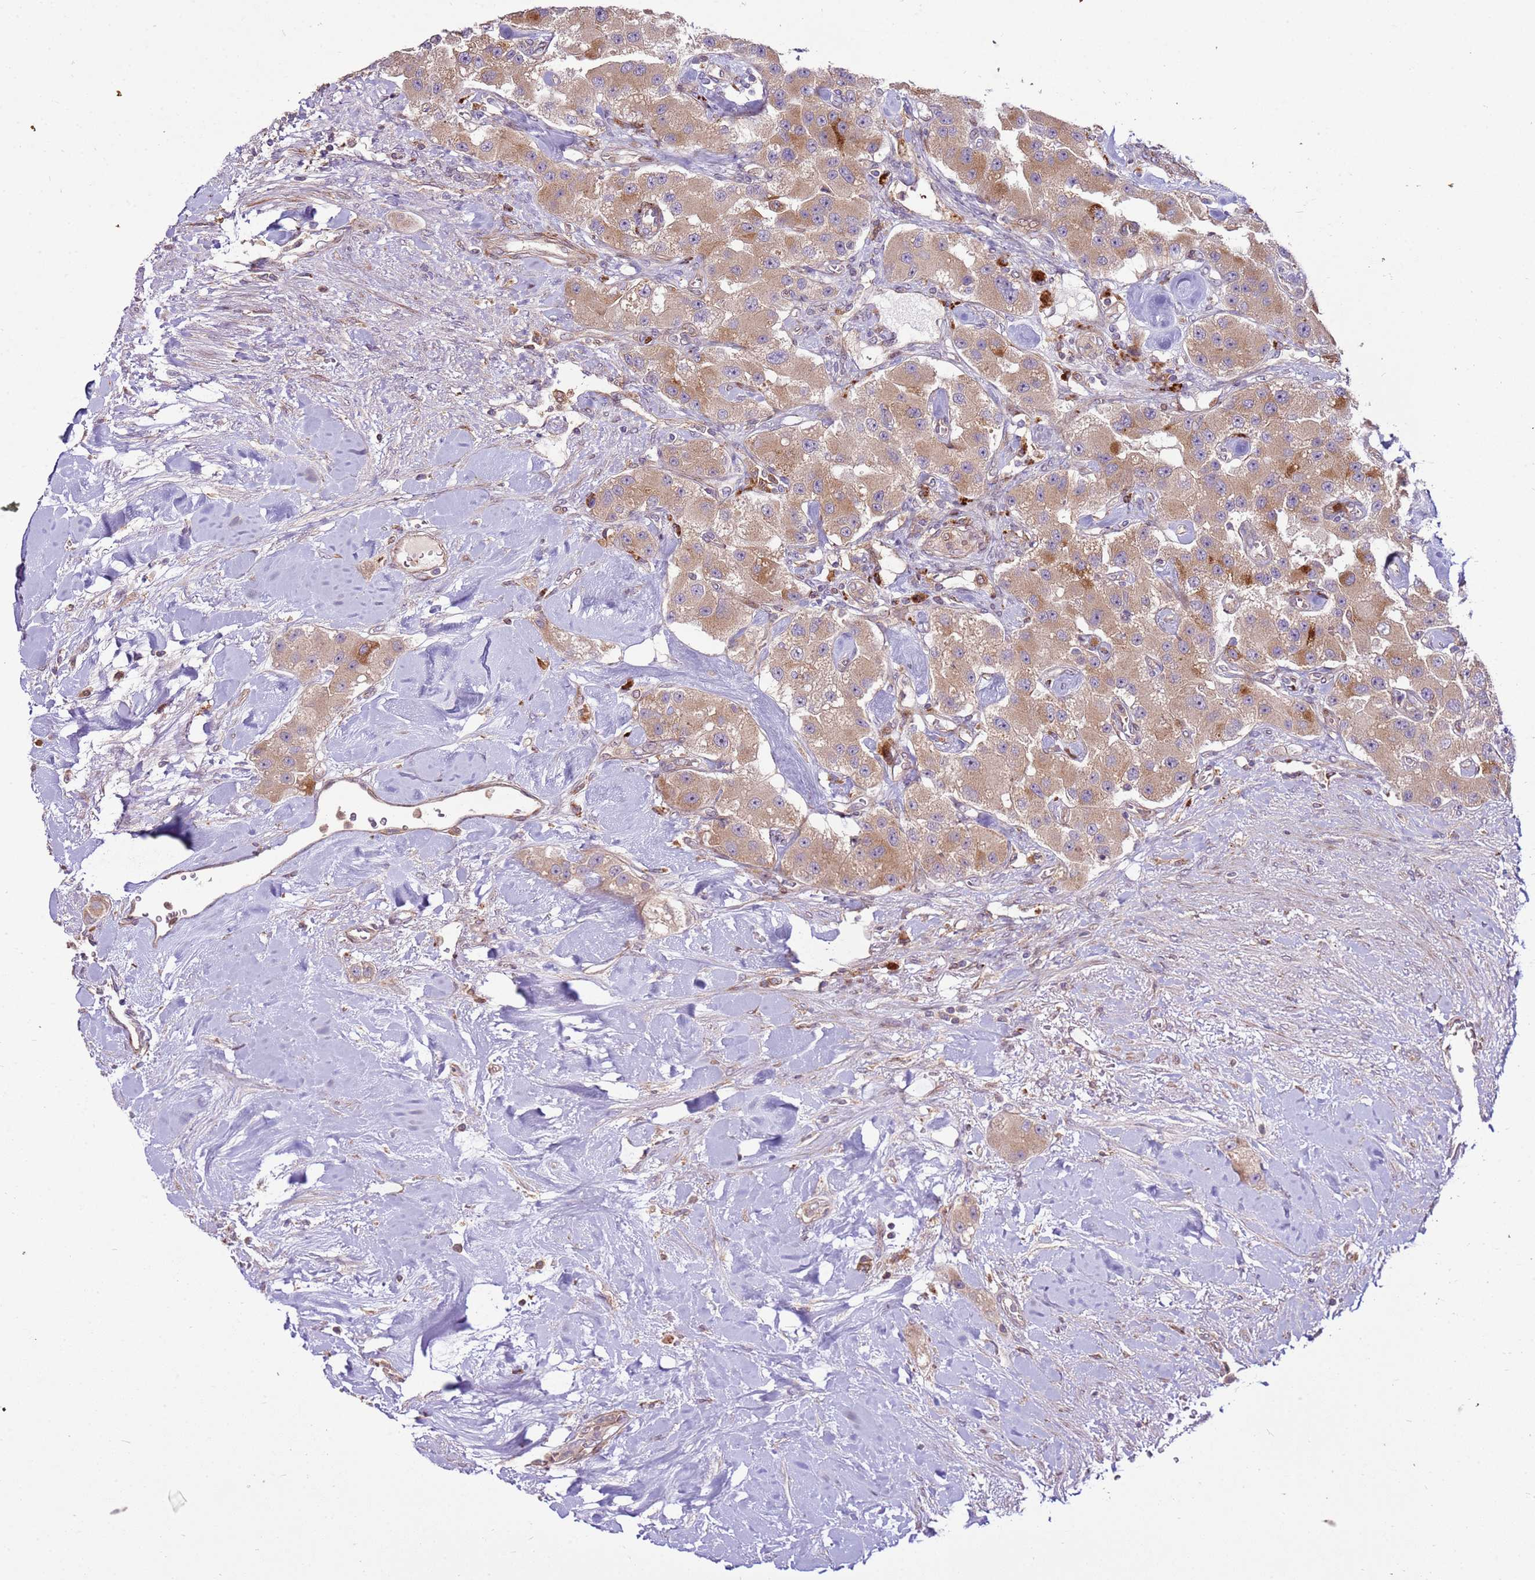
{"staining": {"intensity": "moderate", "quantity": "25%-75%", "location": "cytoplasmic/membranous"}, "tissue": "carcinoid", "cell_type": "Tumor cells", "image_type": "cancer", "snomed": [{"axis": "morphology", "description": "Carcinoid, malignant, NOS"}, {"axis": "topography", "description": "Pancreas"}], "caption": "This histopathology image demonstrates immunohistochemistry staining of human malignant carcinoid, with medium moderate cytoplasmic/membranous positivity in about 25%-75% of tumor cells.", "gene": "ZNF624", "patient": {"sex": "male", "age": 41}}